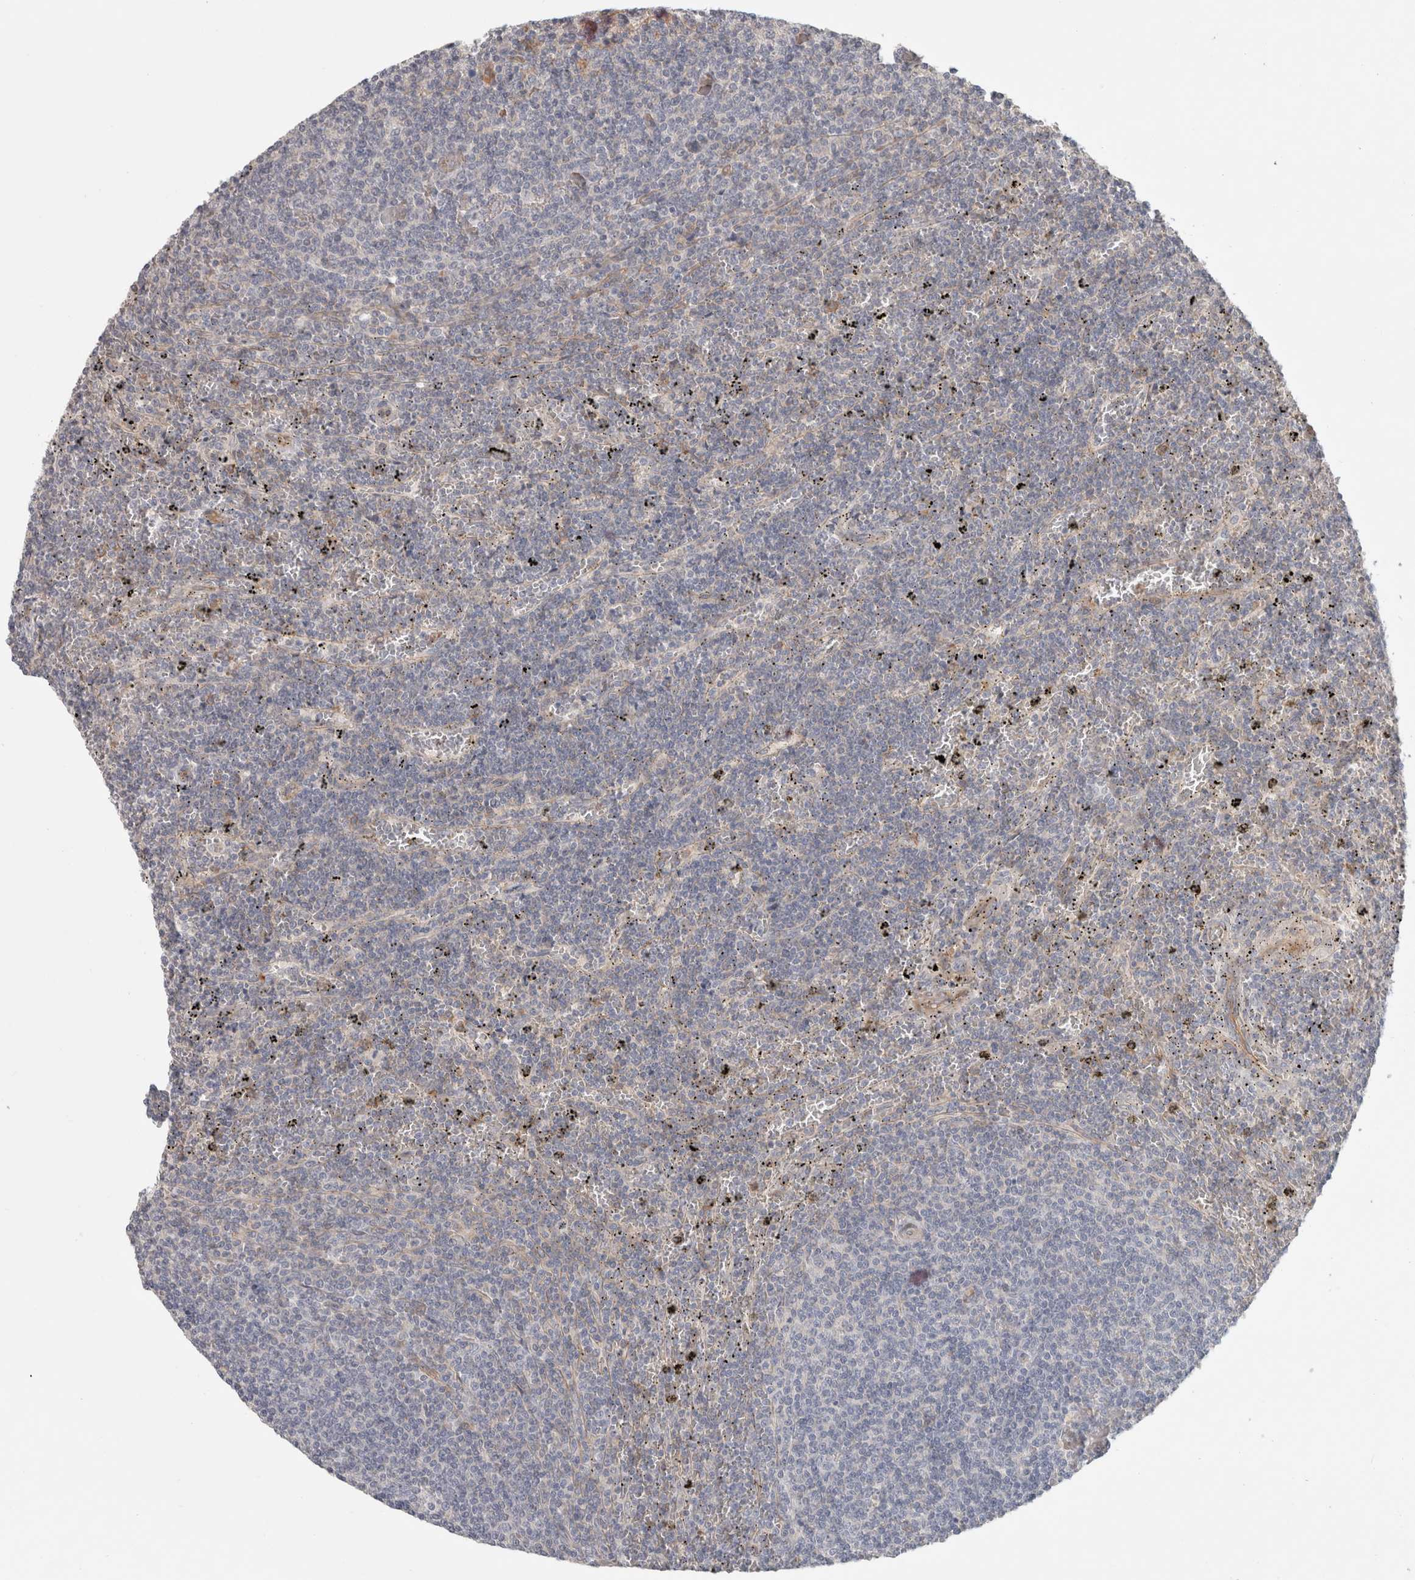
{"staining": {"intensity": "negative", "quantity": "none", "location": "none"}, "tissue": "lymphoma", "cell_type": "Tumor cells", "image_type": "cancer", "snomed": [{"axis": "morphology", "description": "Malignant lymphoma, non-Hodgkin's type, Low grade"}, {"axis": "topography", "description": "Spleen"}], "caption": "Immunohistochemical staining of lymphoma exhibits no significant expression in tumor cells.", "gene": "RASAL2", "patient": {"sex": "female", "age": 50}}